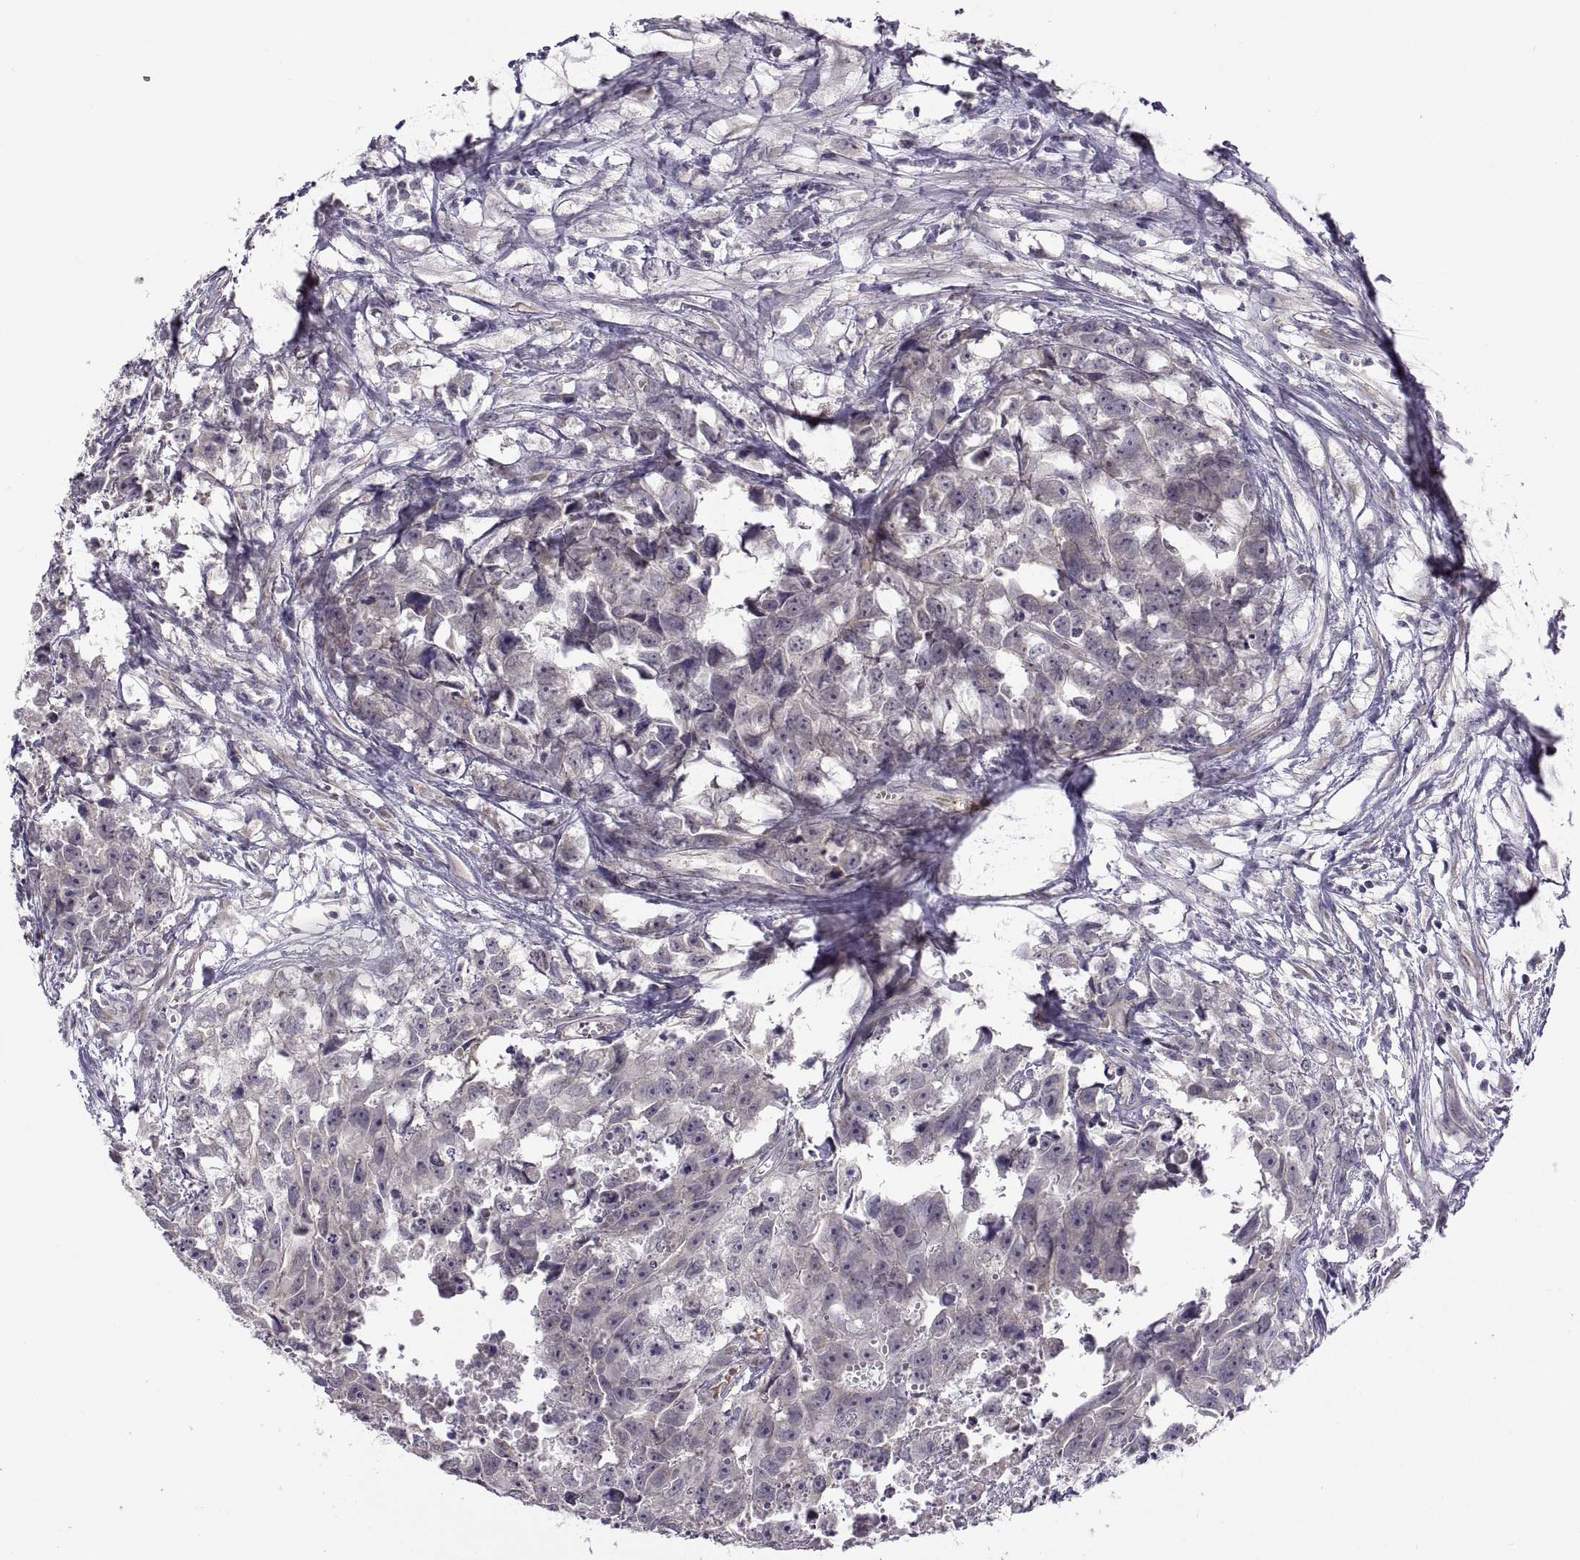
{"staining": {"intensity": "weak", "quantity": "25%-75%", "location": "cytoplasmic/membranous"}, "tissue": "testis cancer", "cell_type": "Tumor cells", "image_type": "cancer", "snomed": [{"axis": "morphology", "description": "Carcinoma, Embryonal, NOS"}, {"axis": "morphology", "description": "Teratoma, malignant, NOS"}, {"axis": "topography", "description": "Testis"}], "caption": "Immunohistochemistry (IHC) histopathology image of human testis cancer stained for a protein (brown), which demonstrates low levels of weak cytoplasmic/membranous staining in about 25%-75% of tumor cells.", "gene": "ACSBG2", "patient": {"sex": "male", "age": 44}}